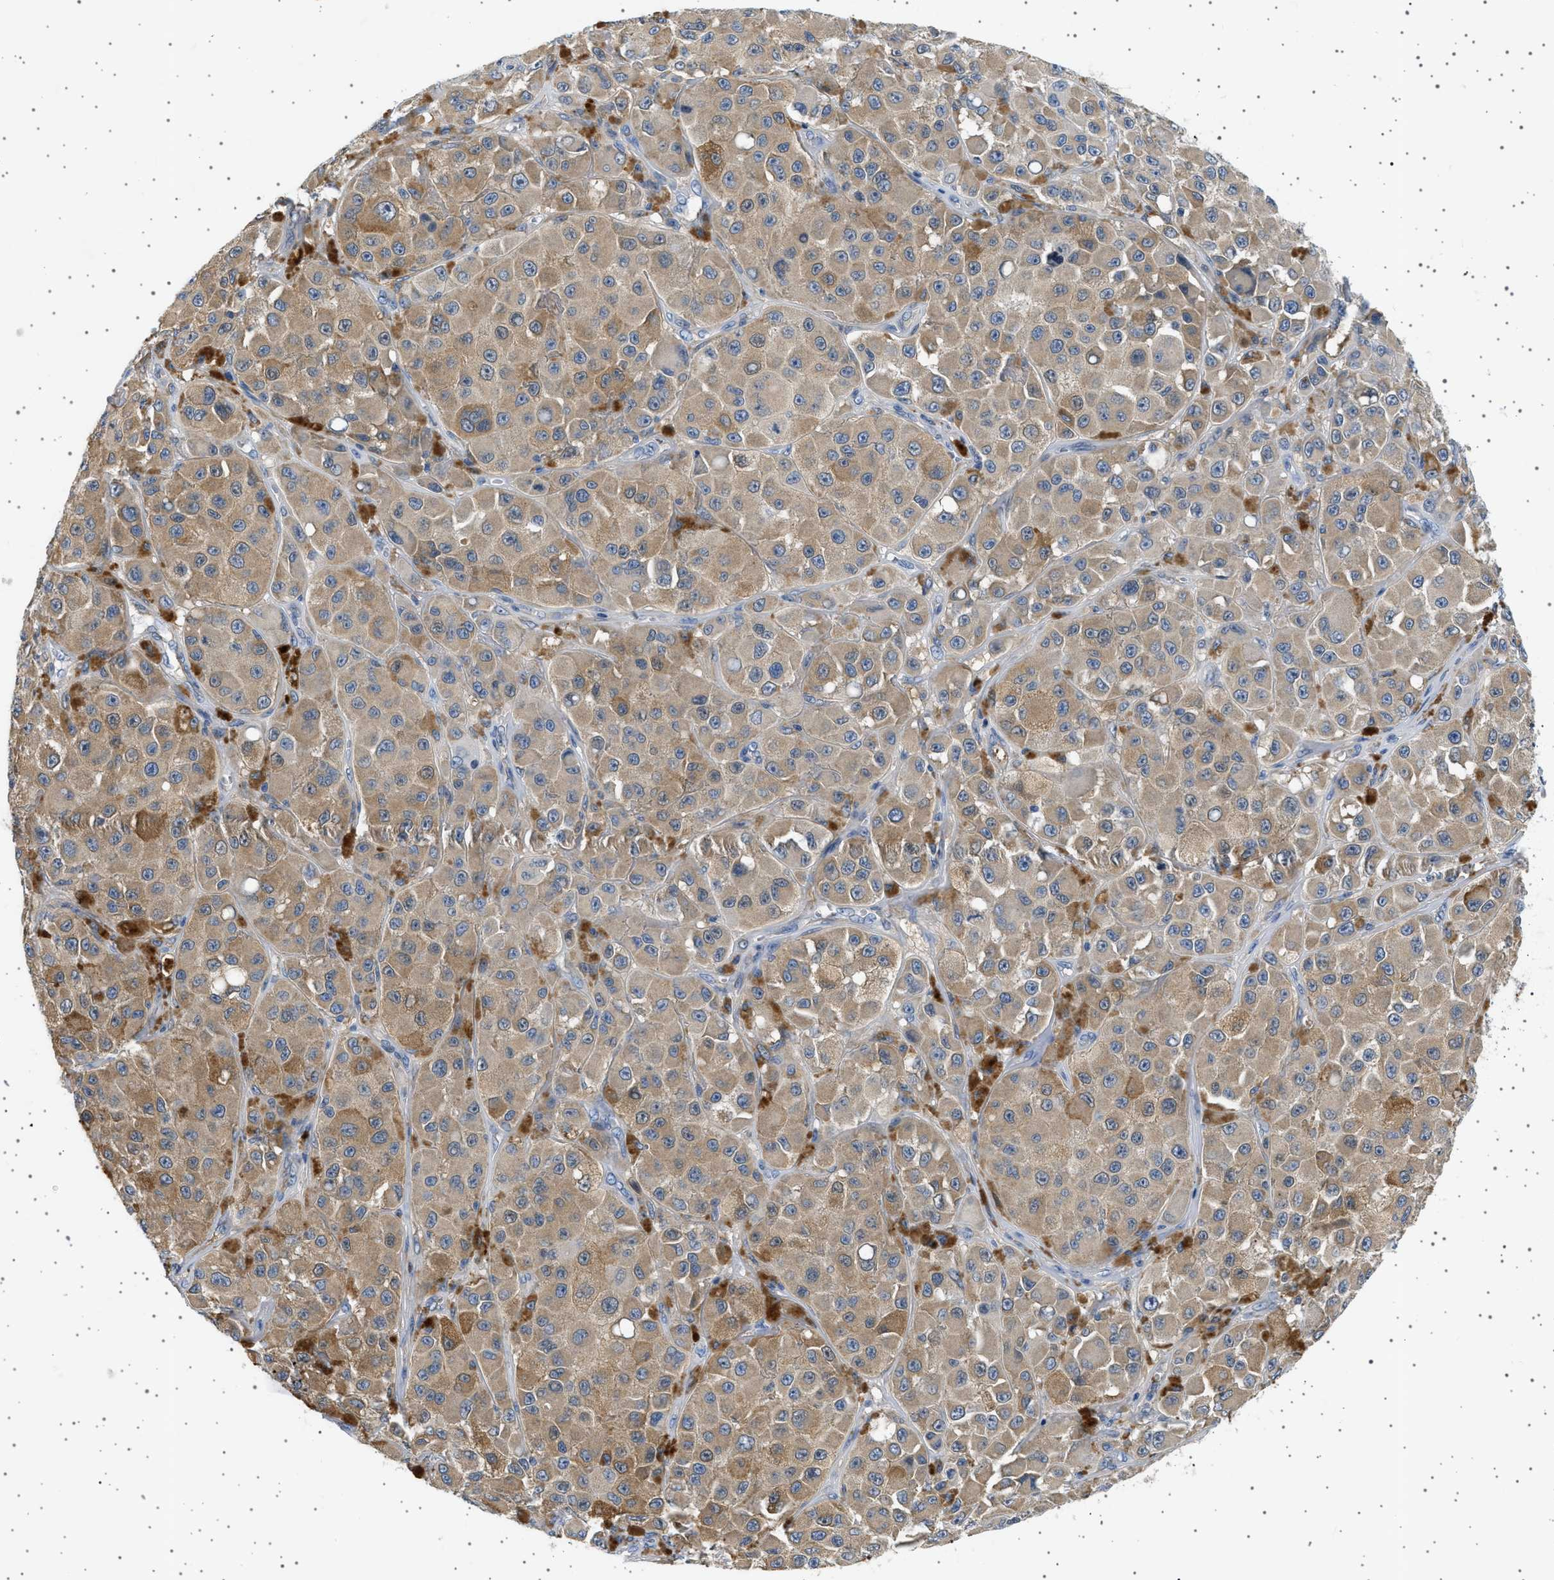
{"staining": {"intensity": "moderate", "quantity": ">75%", "location": "cytoplasmic/membranous"}, "tissue": "melanoma", "cell_type": "Tumor cells", "image_type": "cancer", "snomed": [{"axis": "morphology", "description": "Malignant melanoma, NOS"}, {"axis": "topography", "description": "Skin"}], "caption": "Immunohistochemical staining of human malignant melanoma exhibits medium levels of moderate cytoplasmic/membranous protein positivity in approximately >75% of tumor cells. The protein is shown in brown color, while the nuclei are stained blue.", "gene": "PLPP6", "patient": {"sex": "male", "age": 84}}